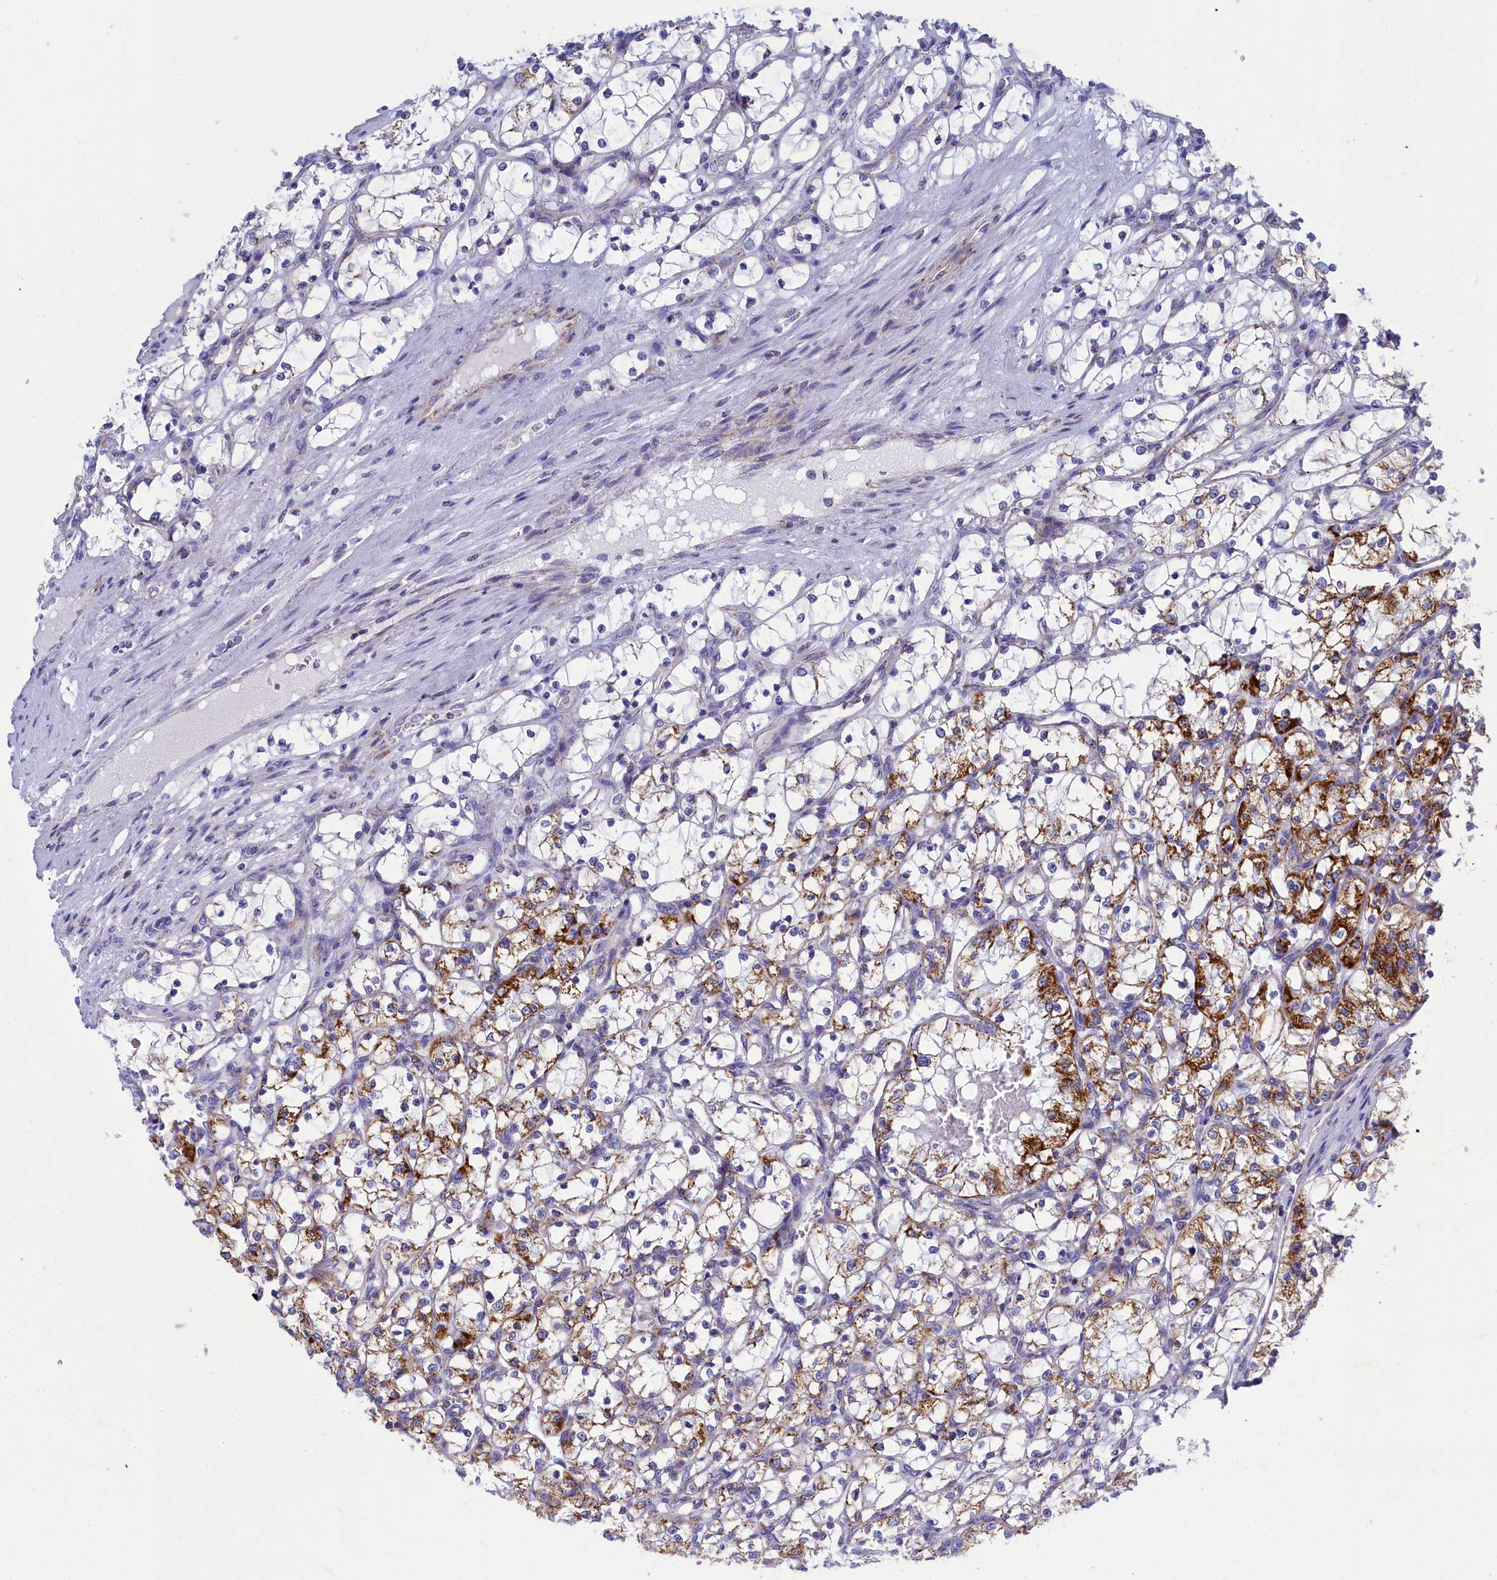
{"staining": {"intensity": "moderate", "quantity": "25%-75%", "location": "cytoplasmic/membranous"}, "tissue": "renal cancer", "cell_type": "Tumor cells", "image_type": "cancer", "snomed": [{"axis": "morphology", "description": "Adenocarcinoma, NOS"}, {"axis": "topography", "description": "Kidney"}], "caption": "Human adenocarcinoma (renal) stained with a brown dye exhibits moderate cytoplasmic/membranous positive staining in approximately 25%-75% of tumor cells.", "gene": "CCRL2", "patient": {"sex": "female", "age": 69}}